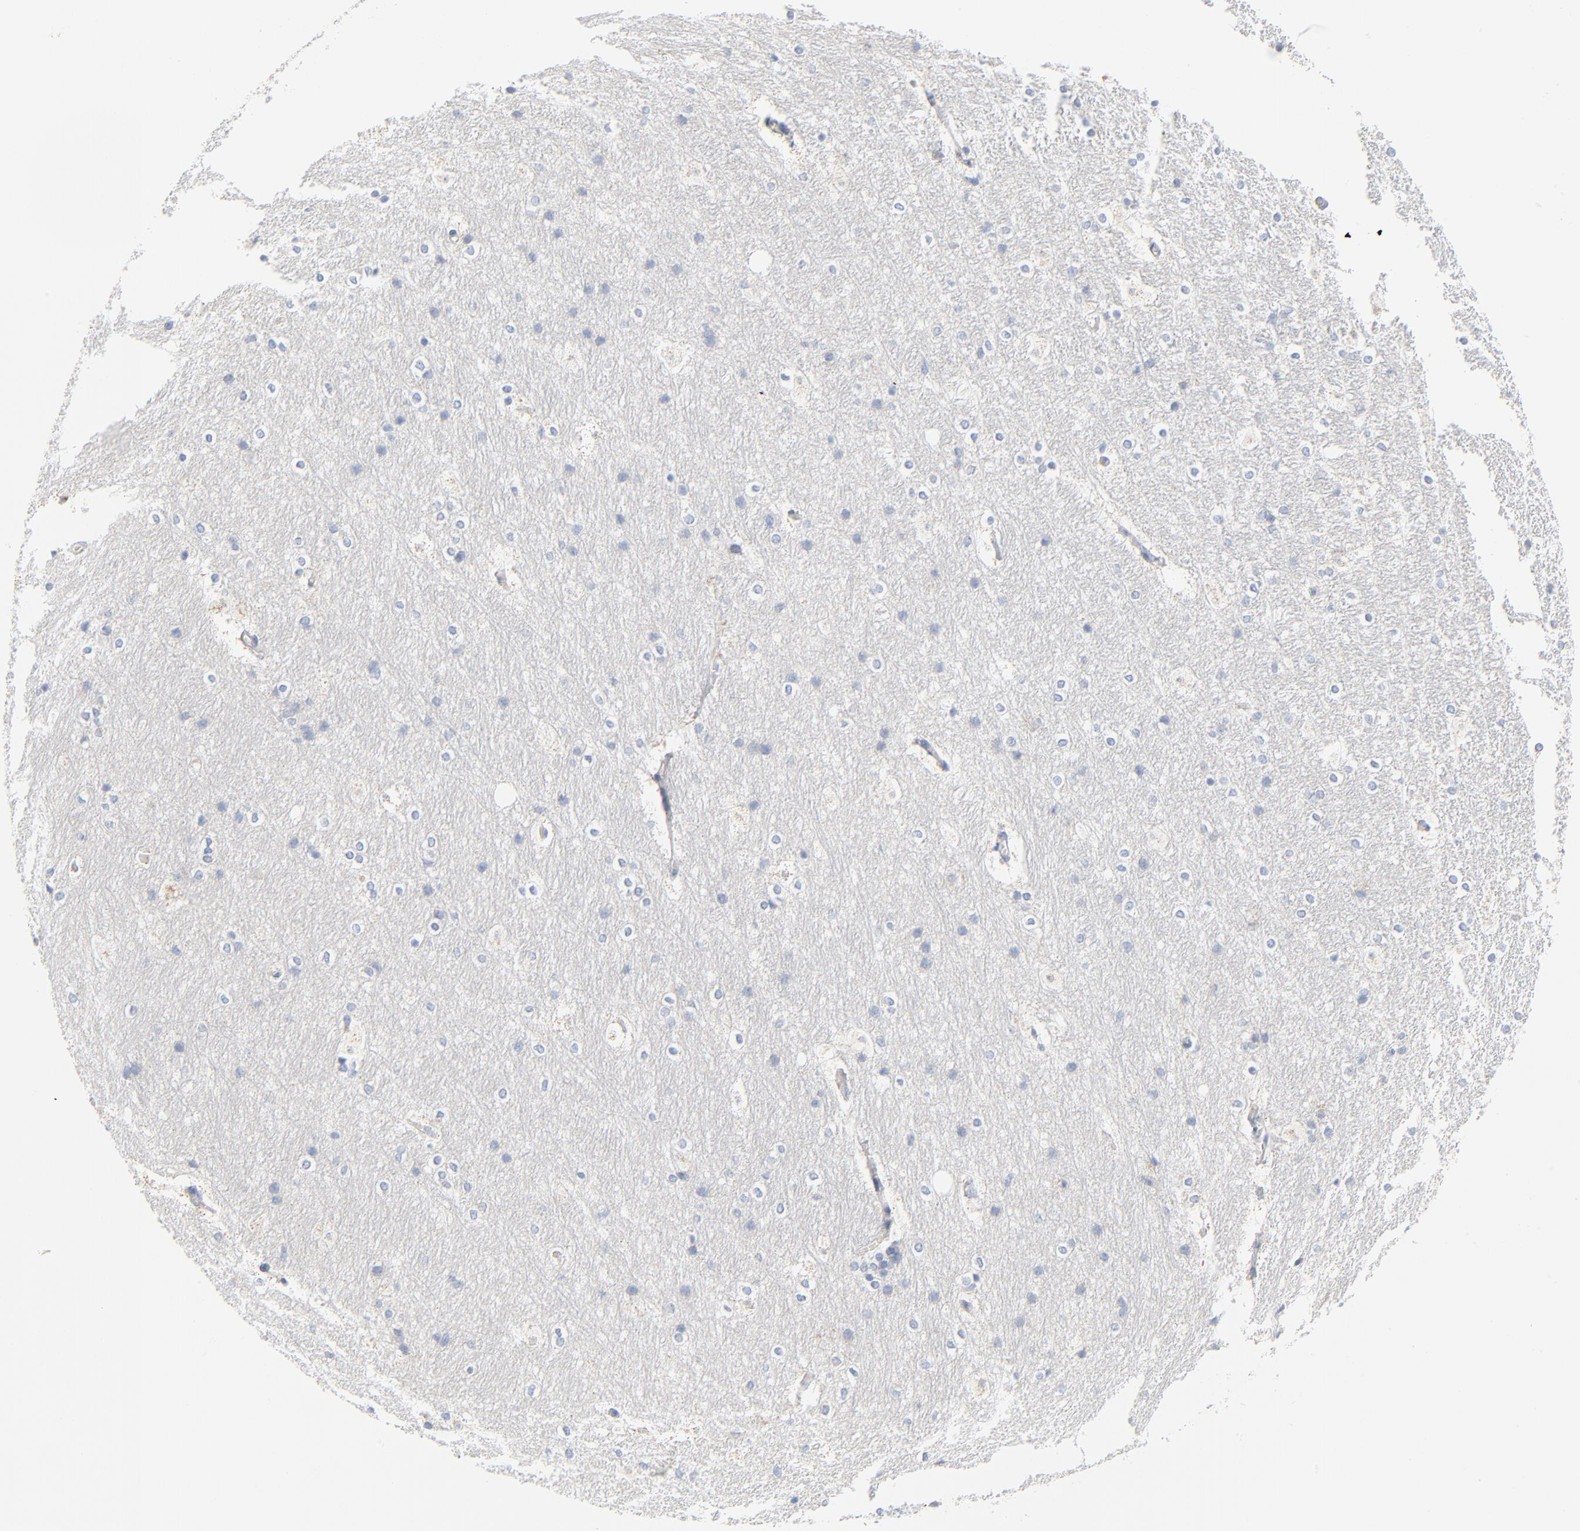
{"staining": {"intensity": "negative", "quantity": "none", "location": "none"}, "tissue": "hippocampus", "cell_type": "Glial cells", "image_type": "normal", "snomed": [{"axis": "morphology", "description": "Normal tissue, NOS"}, {"axis": "topography", "description": "Hippocampus"}], "caption": "Hippocampus was stained to show a protein in brown. There is no significant expression in glial cells.", "gene": "GZMB", "patient": {"sex": "female", "age": 19}}